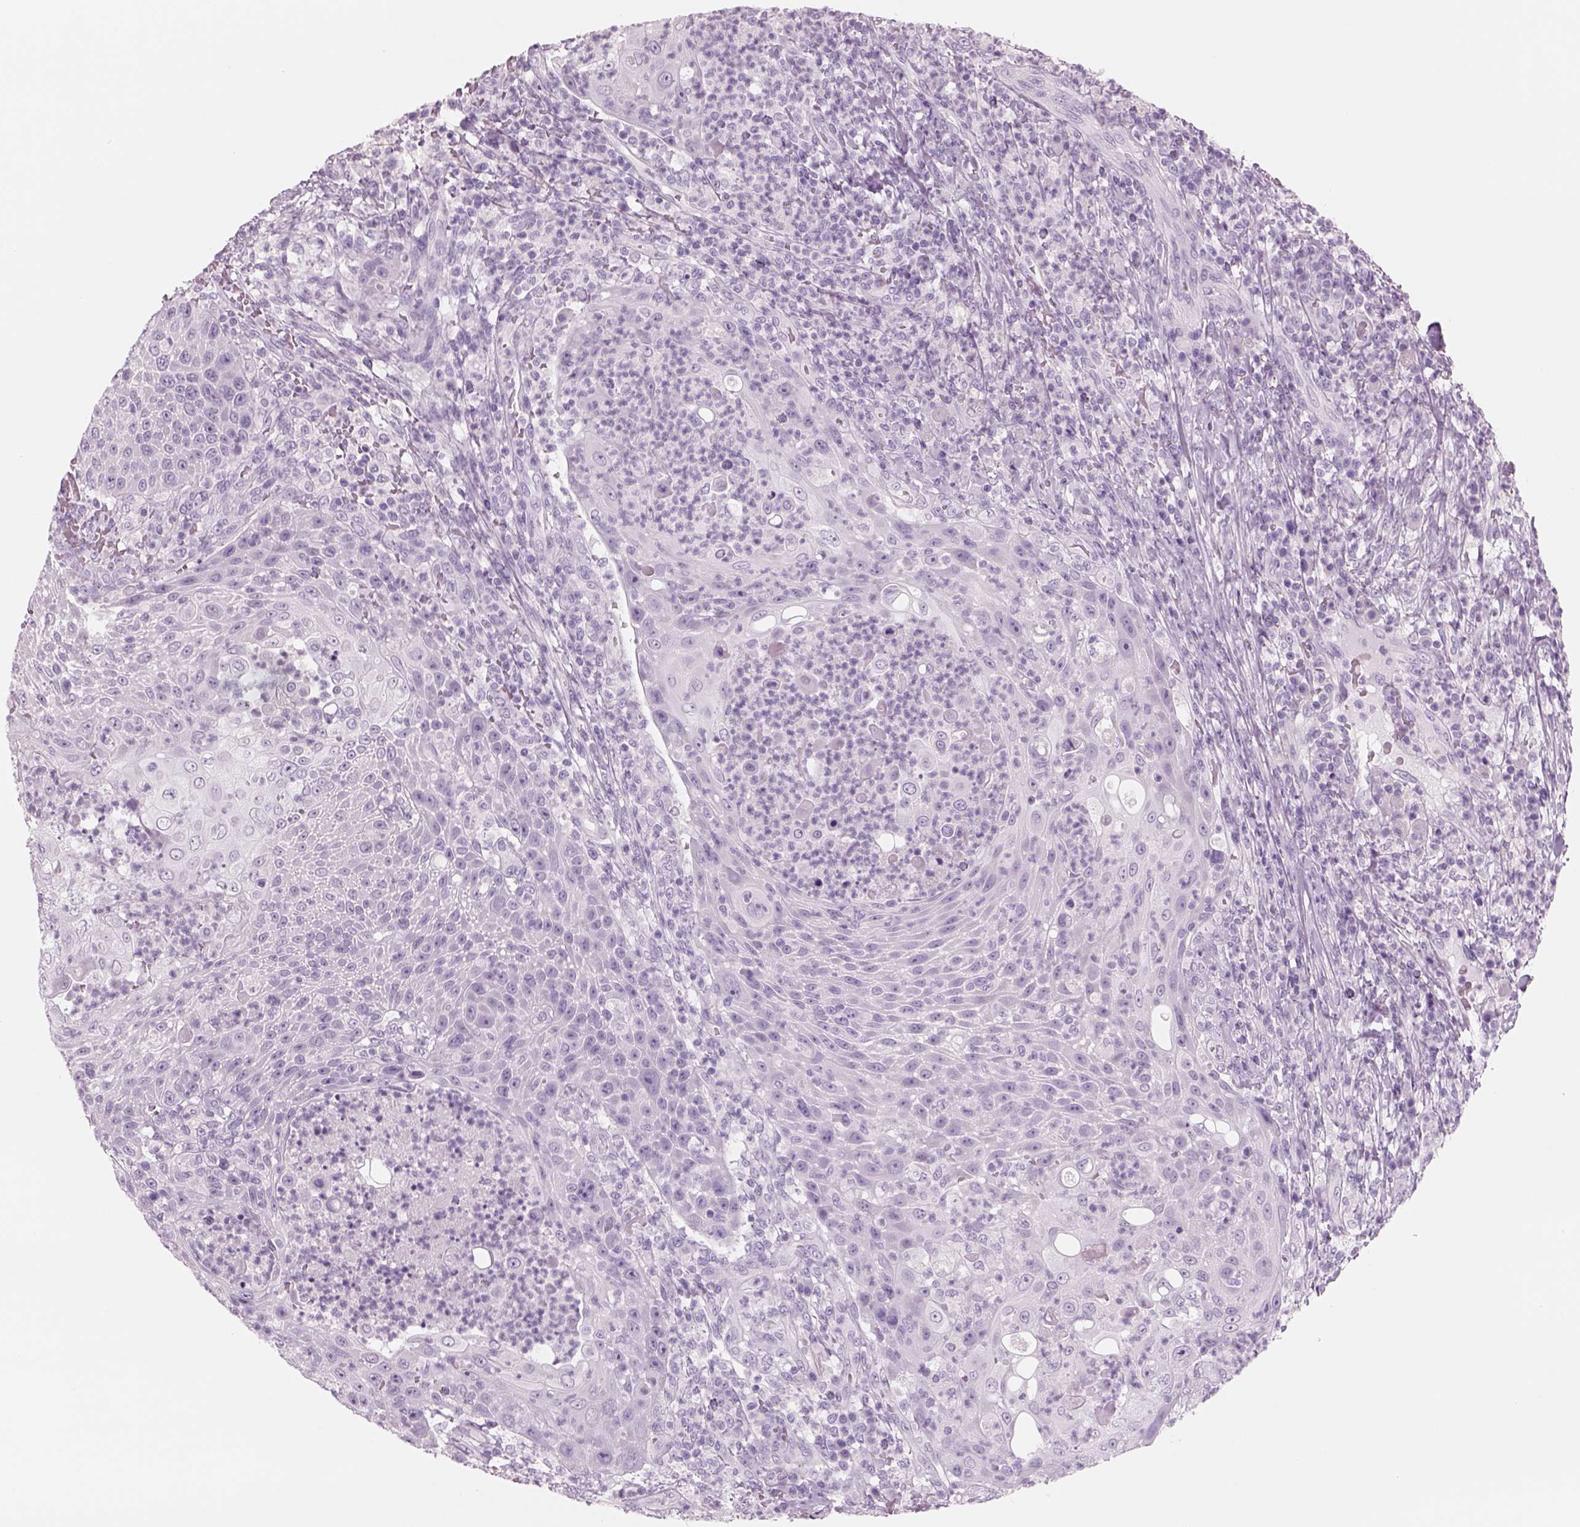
{"staining": {"intensity": "negative", "quantity": "none", "location": "none"}, "tissue": "head and neck cancer", "cell_type": "Tumor cells", "image_type": "cancer", "snomed": [{"axis": "morphology", "description": "Squamous cell carcinoma, NOS"}, {"axis": "topography", "description": "Head-Neck"}], "caption": "This is a photomicrograph of immunohistochemistry (IHC) staining of head and neck cancer, which shows no positivity in tumor cells.", "gene": "RHO", "patient": {"sex": "male", "age": 69}}